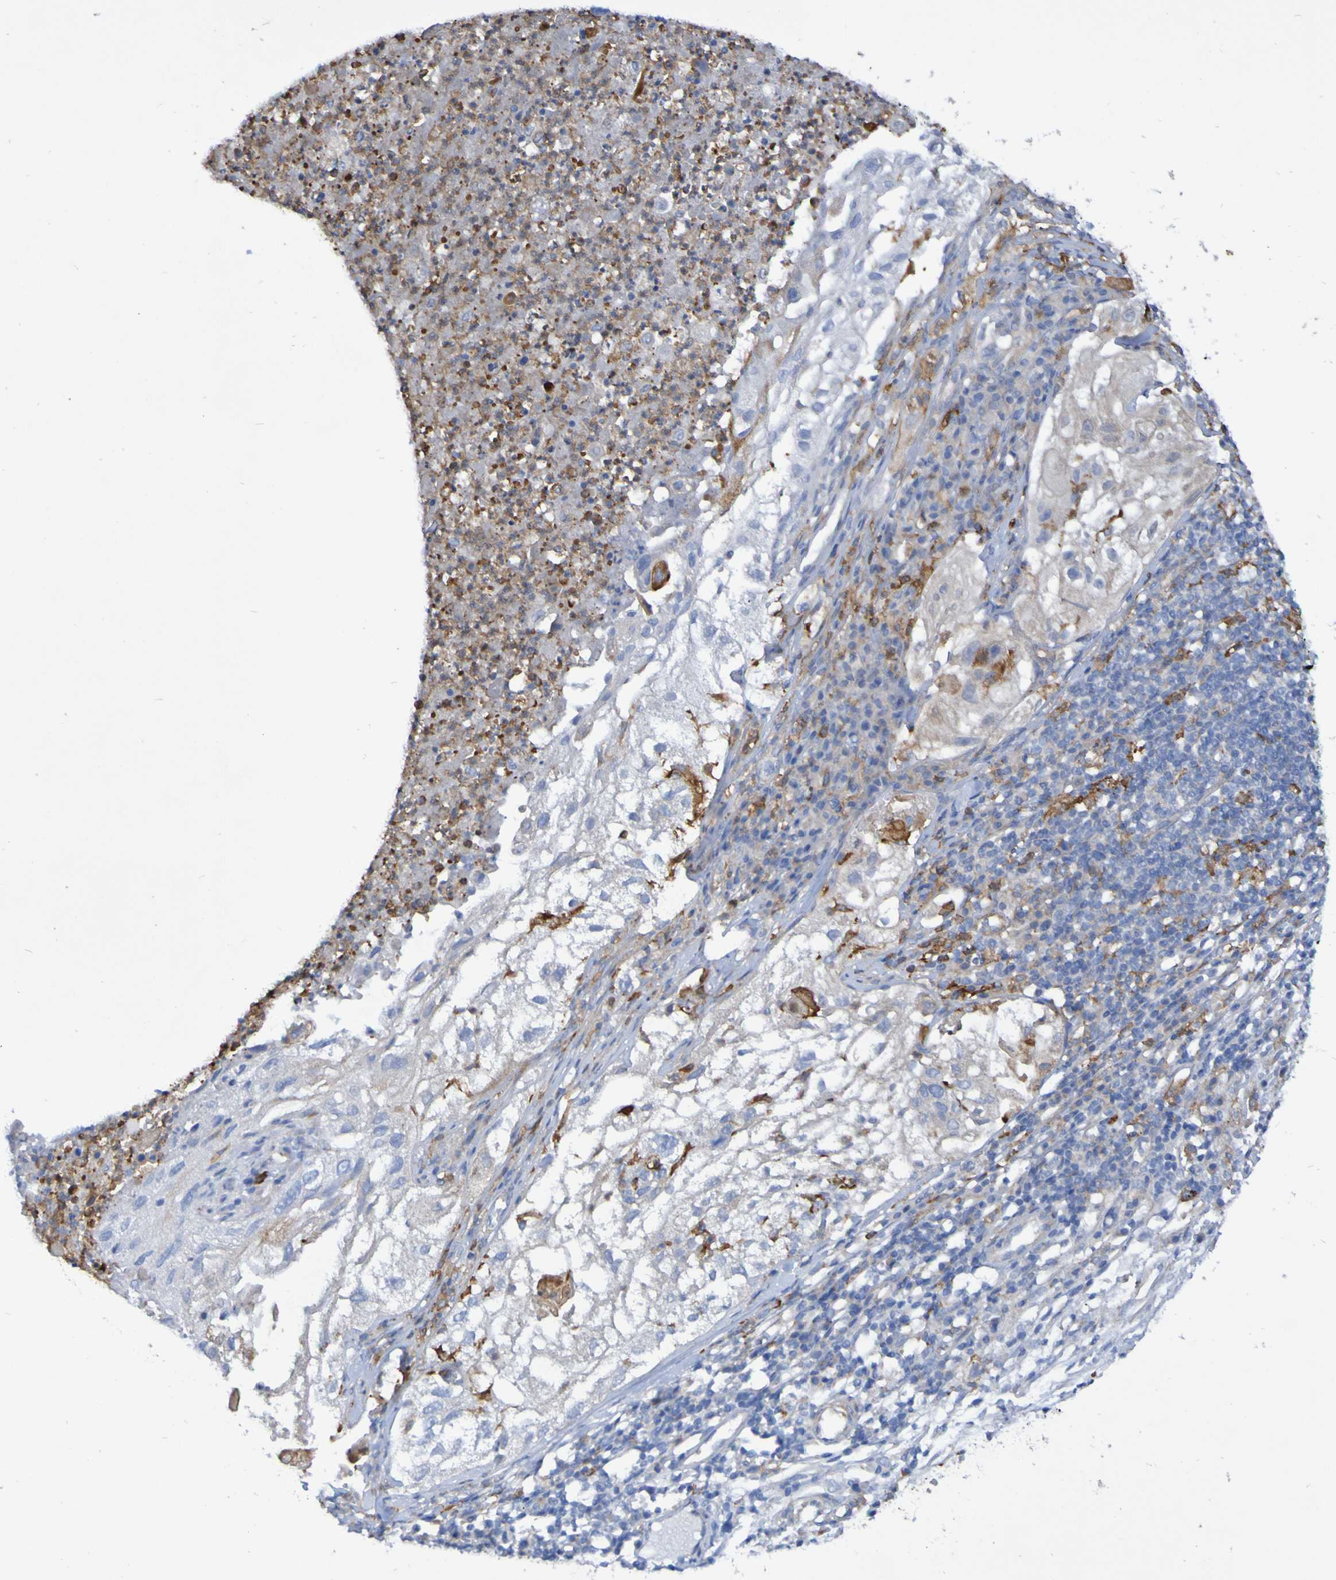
{"staining": {"intensity": "moderate", "quantity": "<25%", "location": "cytoplasmic/membranous"}, "tissue": "lung cancer", "cell_type": "Tumor cells", "image_type": "cancer", "snomed": [{"axis": "morphology", "description": "Inflammation, NOS"}, {"axis": "morphology", "description": "Squamous cell carcinoma, NOS"}, {"axis": "topography", "description": "Lymph node"}, {"axis": "topography", "description": "Soft tissue"}, {"axis": "topography", "description": "Lung"}], "caption": "A photomicrograph of human lung cancer (squamous cell carcinoma) stained for a protein exhibits moderate cytoplasmic/membranous brown staining in tumor cells.", "gene": "SCRG1", "patient": {"sex": "male", "age": 66}}